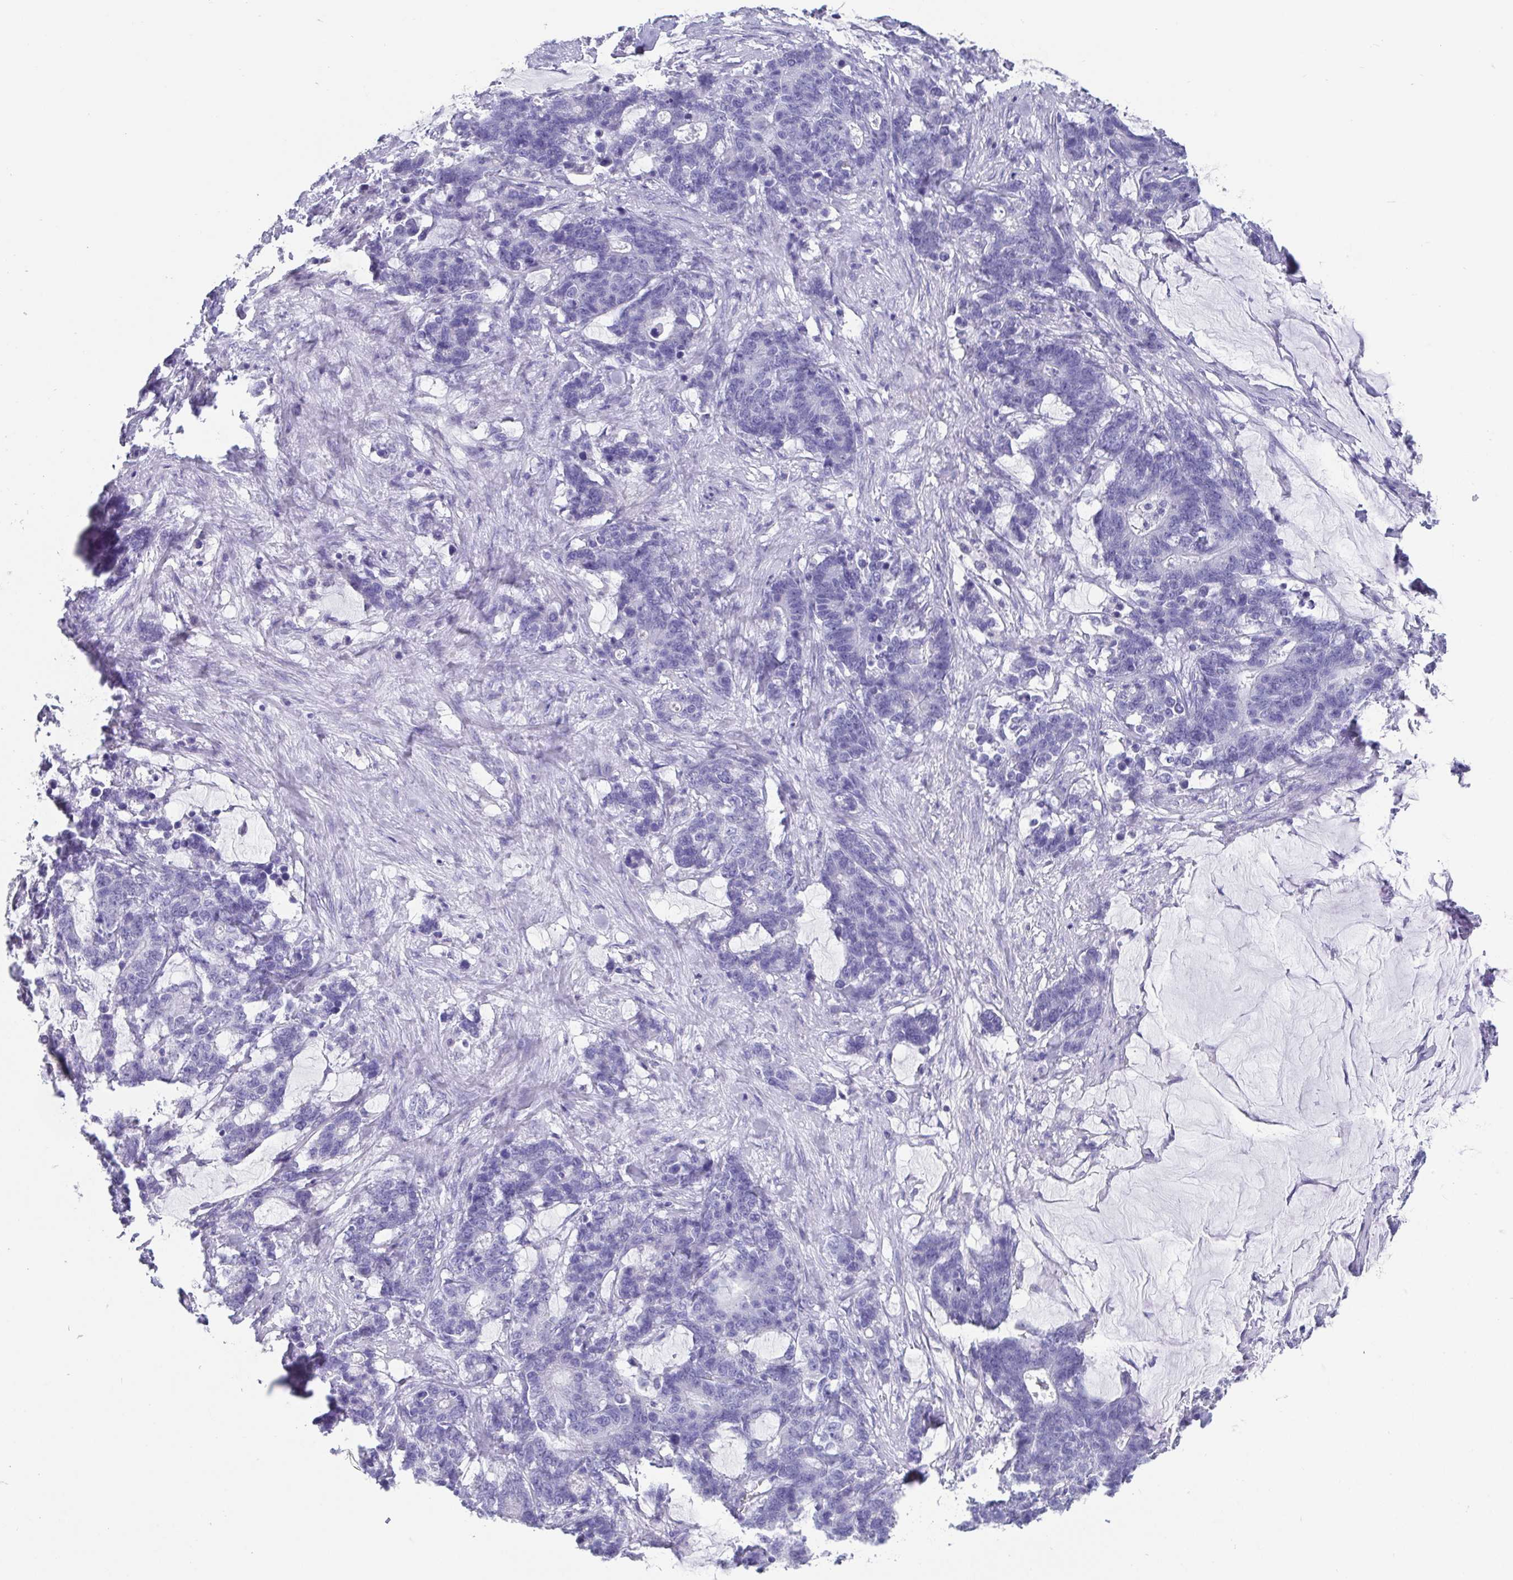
{"staining": {"intensity": "negative", "quantity": "none", "location": "none"}, "tissue": "stomach cancer", "cell_type": "Tumor cells", "image_type": "cancer", "snomed": [{"axis": "morphology", "description": "Normal tissue, NOS"}, {"axis": "morphology", "description": "Adenocarcinoma, NOS"}, {"axis": "topography", "description": "Stomach"}], "caption": "This image is of stomach cancer (adenocarcinoma) stained with immunohistochemistry (IHC) to label a protein in brown with the nuclei are counter-stained blue. There is no staining in tumor cells.", "gene": "SCGN", "patient": {"sex": "female", "age": 64}}